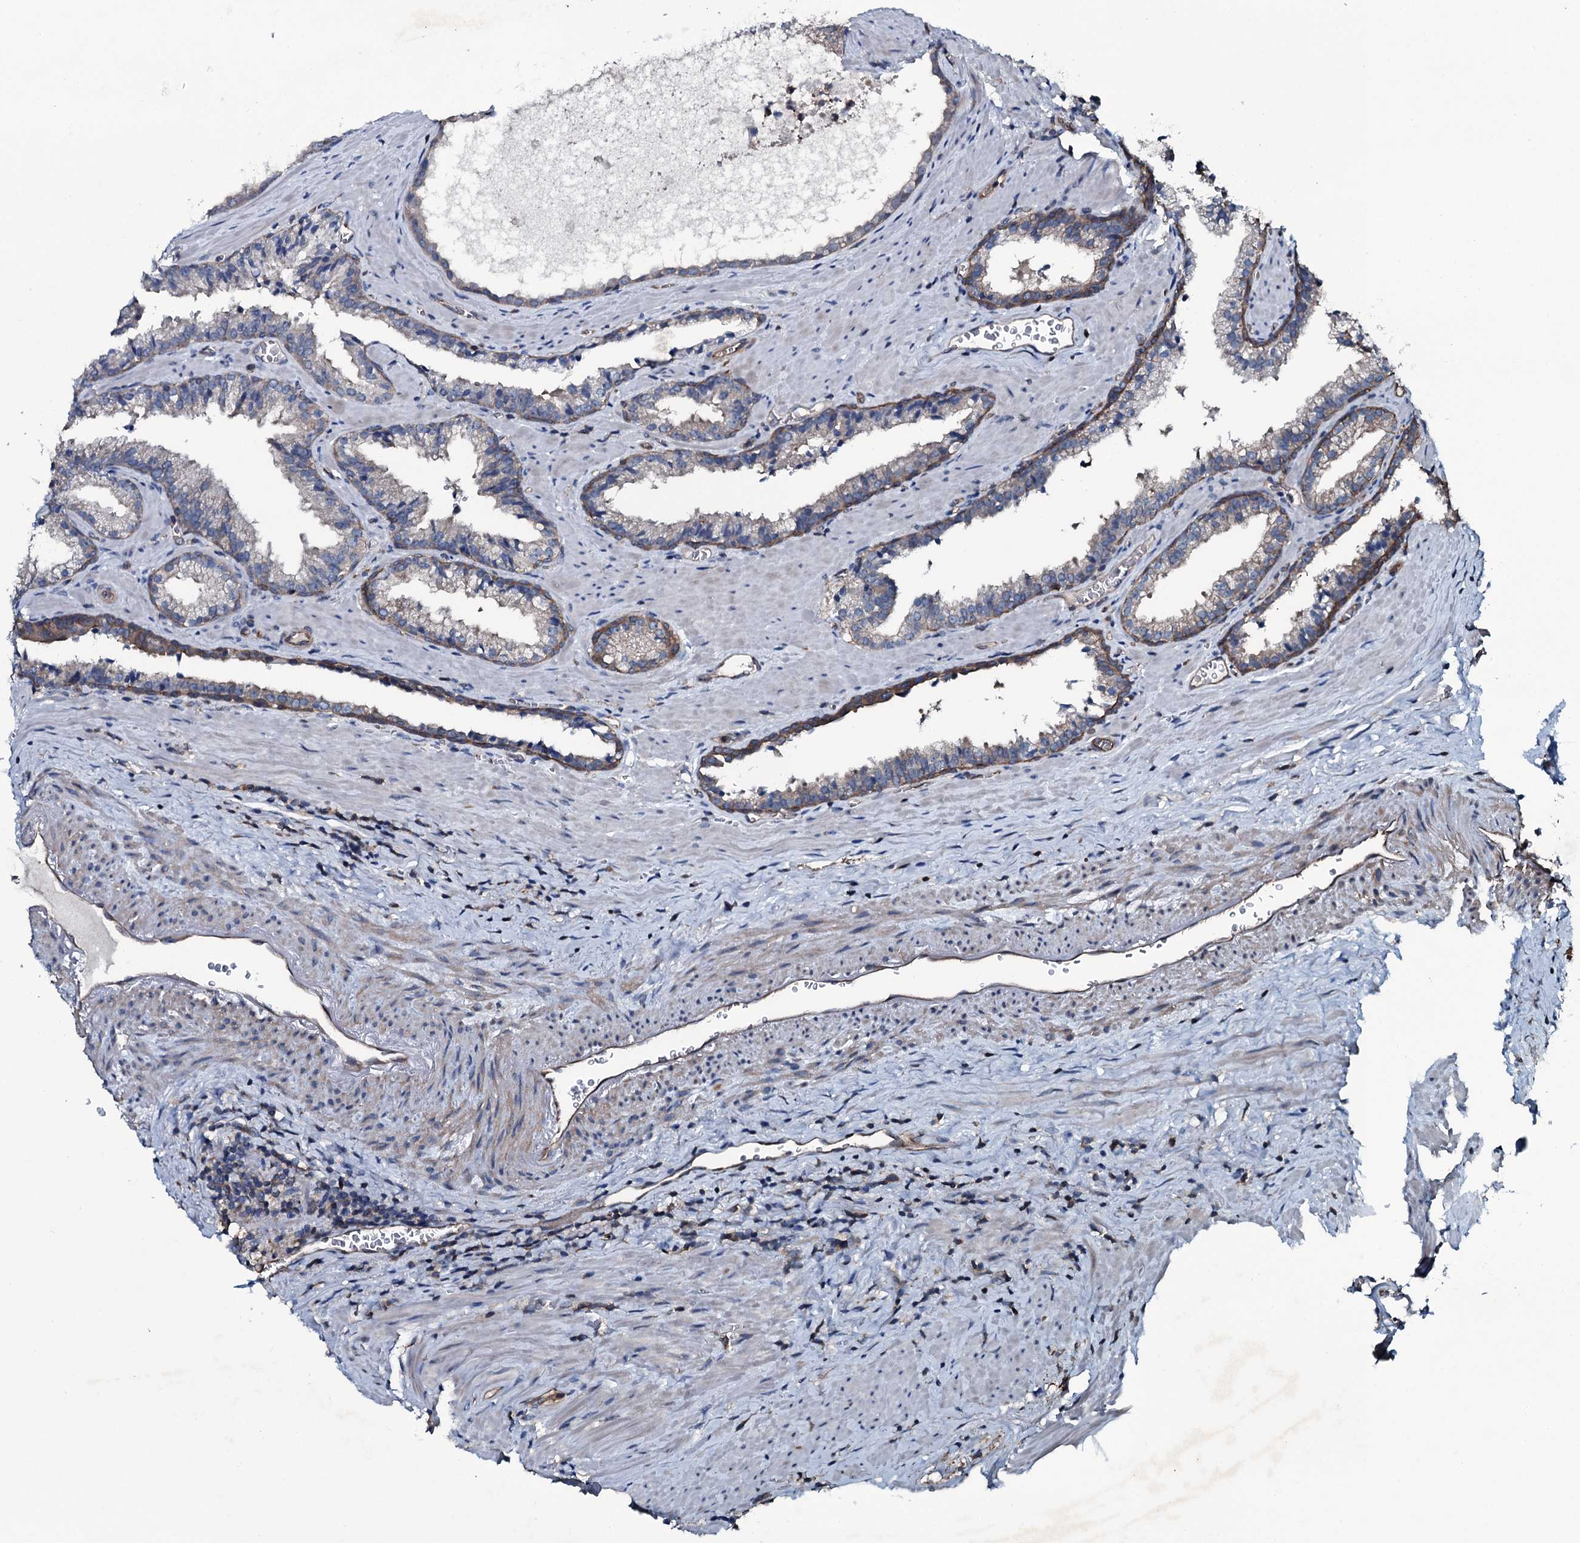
{"staining": {"intensity": "weak", "quantity": "<25%", "location": "cytoplasmic/membranous"}, "tissue": "prostate cancer", "cell_type": "Tumor cells", "image_type": "cancer", "snomed": [{"axis": "morphology", "description": "Adenocarcinoma, High grade"}, {"axis": "topography", "description": "Prostate"}], "caption": "Tumor cells show no significant expression in prostate cancer.", "gene": "SLC25A38", "patient": {"sex": "male", "age": 68}}